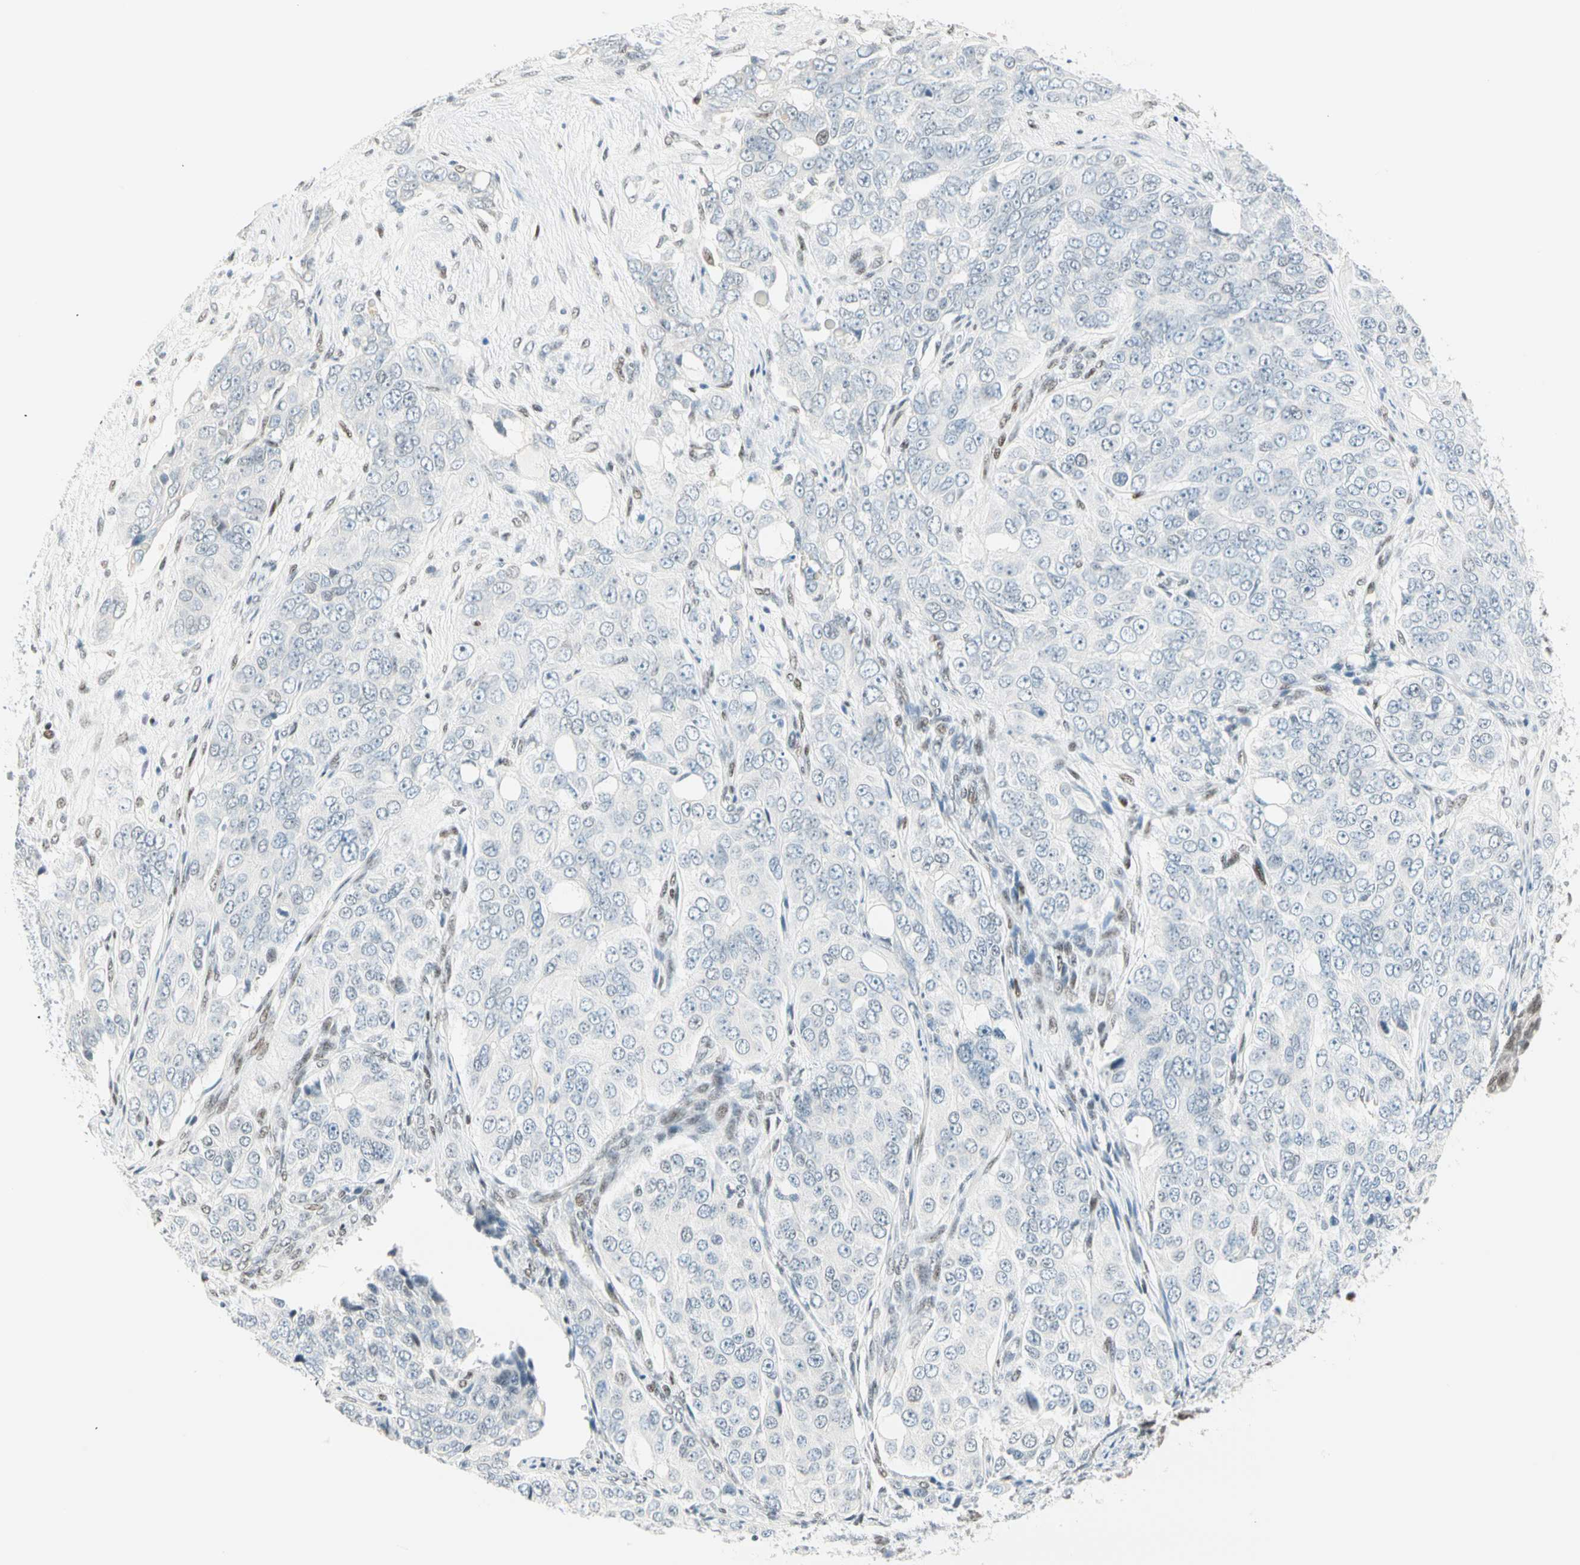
{"staining": {"intensity": "negative", "quantity": "none", "location": "none"}, "tissue": "ovarian cancer", "cell_type": "Tumor cells", "image_type": "cancer", "snomed": [{"axis": "morphology", "description": "Carcinoma, endometroid"}, {"axis": "topography", "description": "Ovary"}], "caption": "The immunohistochemistry (IHC) photomicrograph has no significant staining in tumor cells of ovarian cancer tissue. (DAB IHC, high magnification).", "gene": "PKNOX1", "patient": {"sex": "female", "age": 51}}